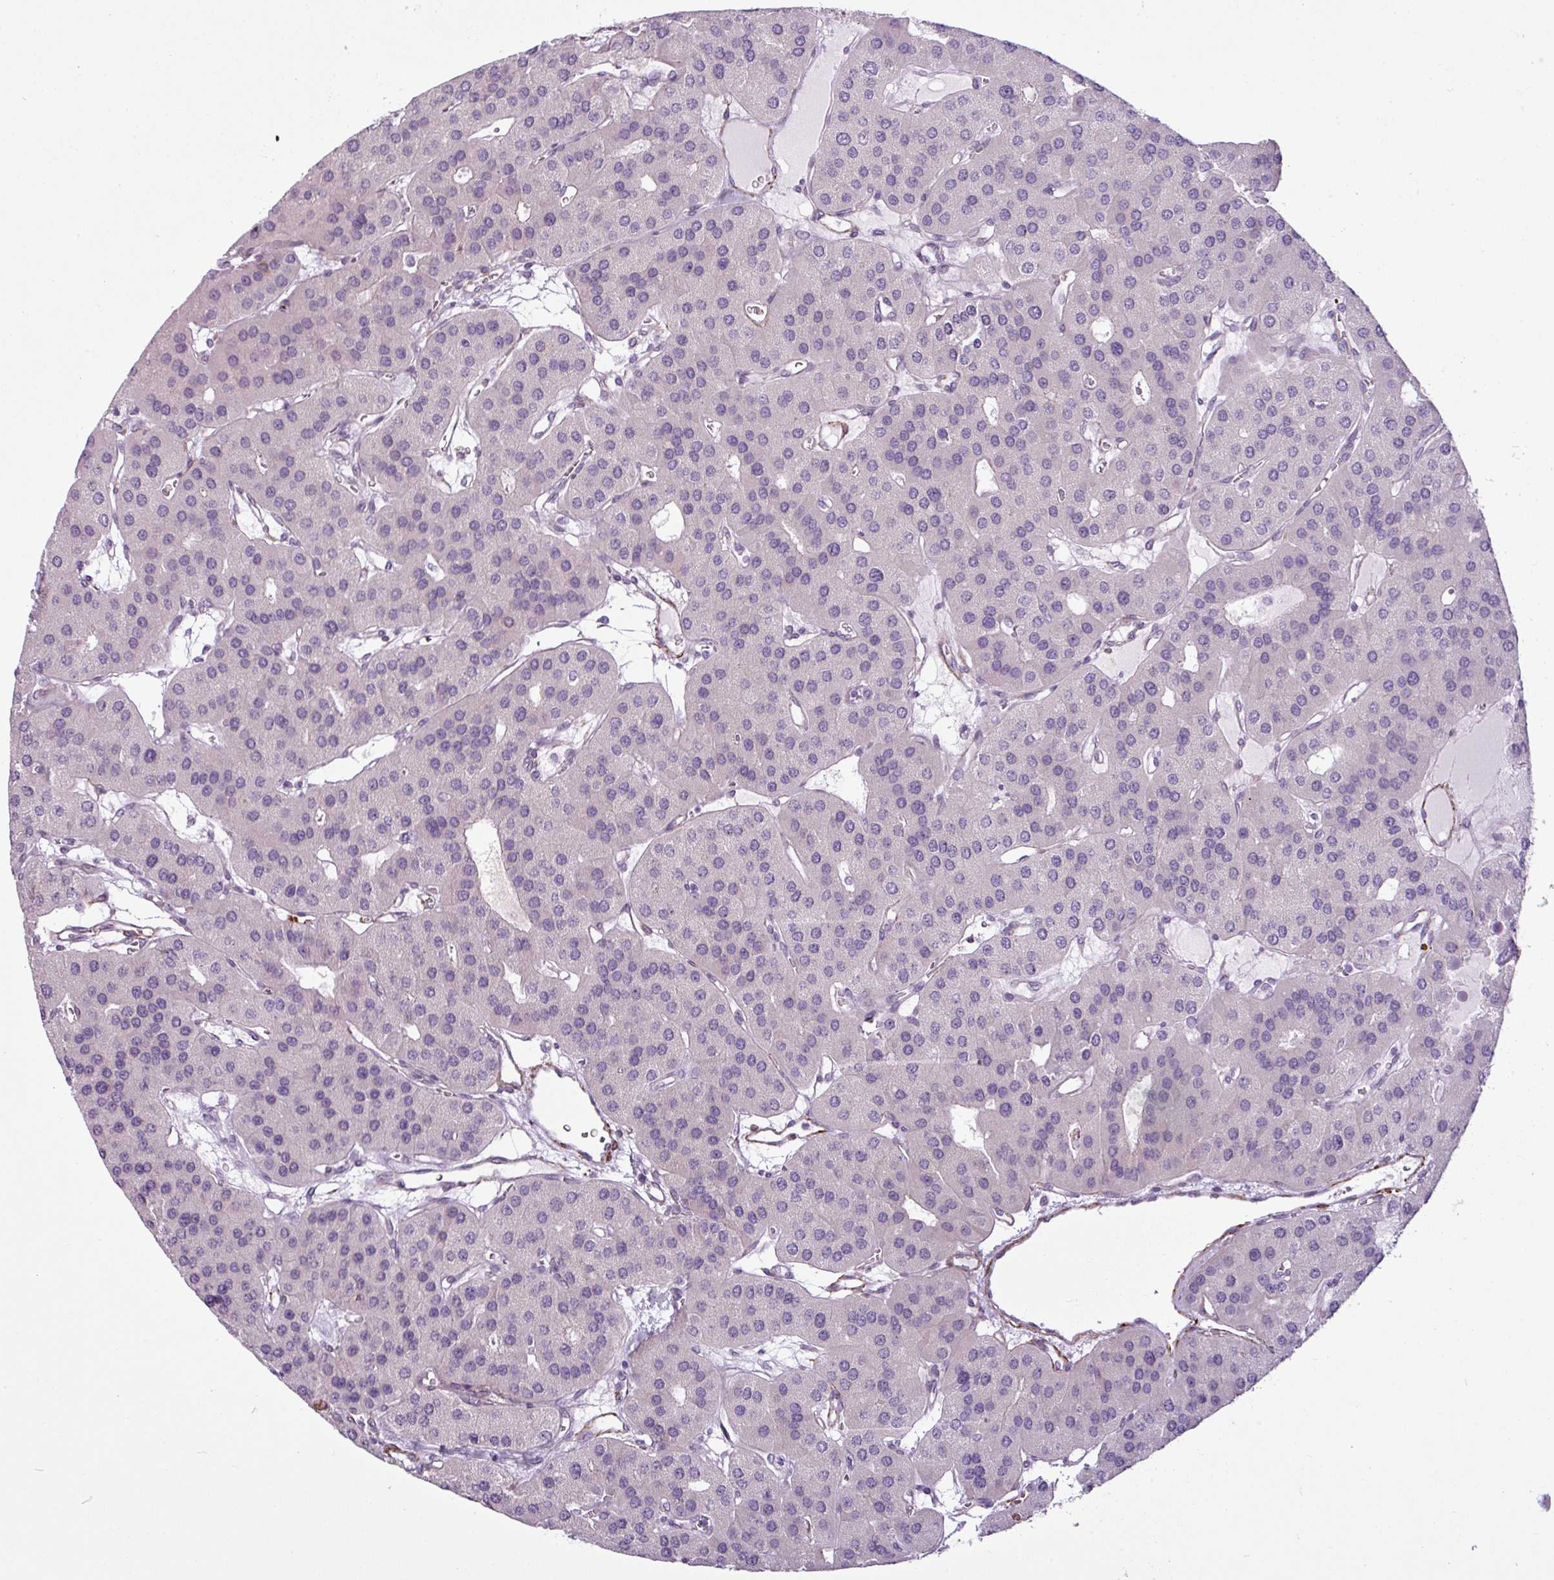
{"staining": {"intensity": "negative", "quantity": "none", "location": "none"}, "tissue": "parathyroid gland", "cell_type": "Glandular cells", "image_type": "normal", "snomed": [{"axis": "morphology", "description": "Normal tissue, NOS"}, {"axis": "morphology", "description": "Adenoma, NOS"}, {"axis": "topography", "description": "Parathyroid gland"}], "caption": "Histopathology image shows no protein expression in glandular cells of normal parathyroid gland.", "gene": "ATP10A", "patient": {"sex": "female", "age": 86}}